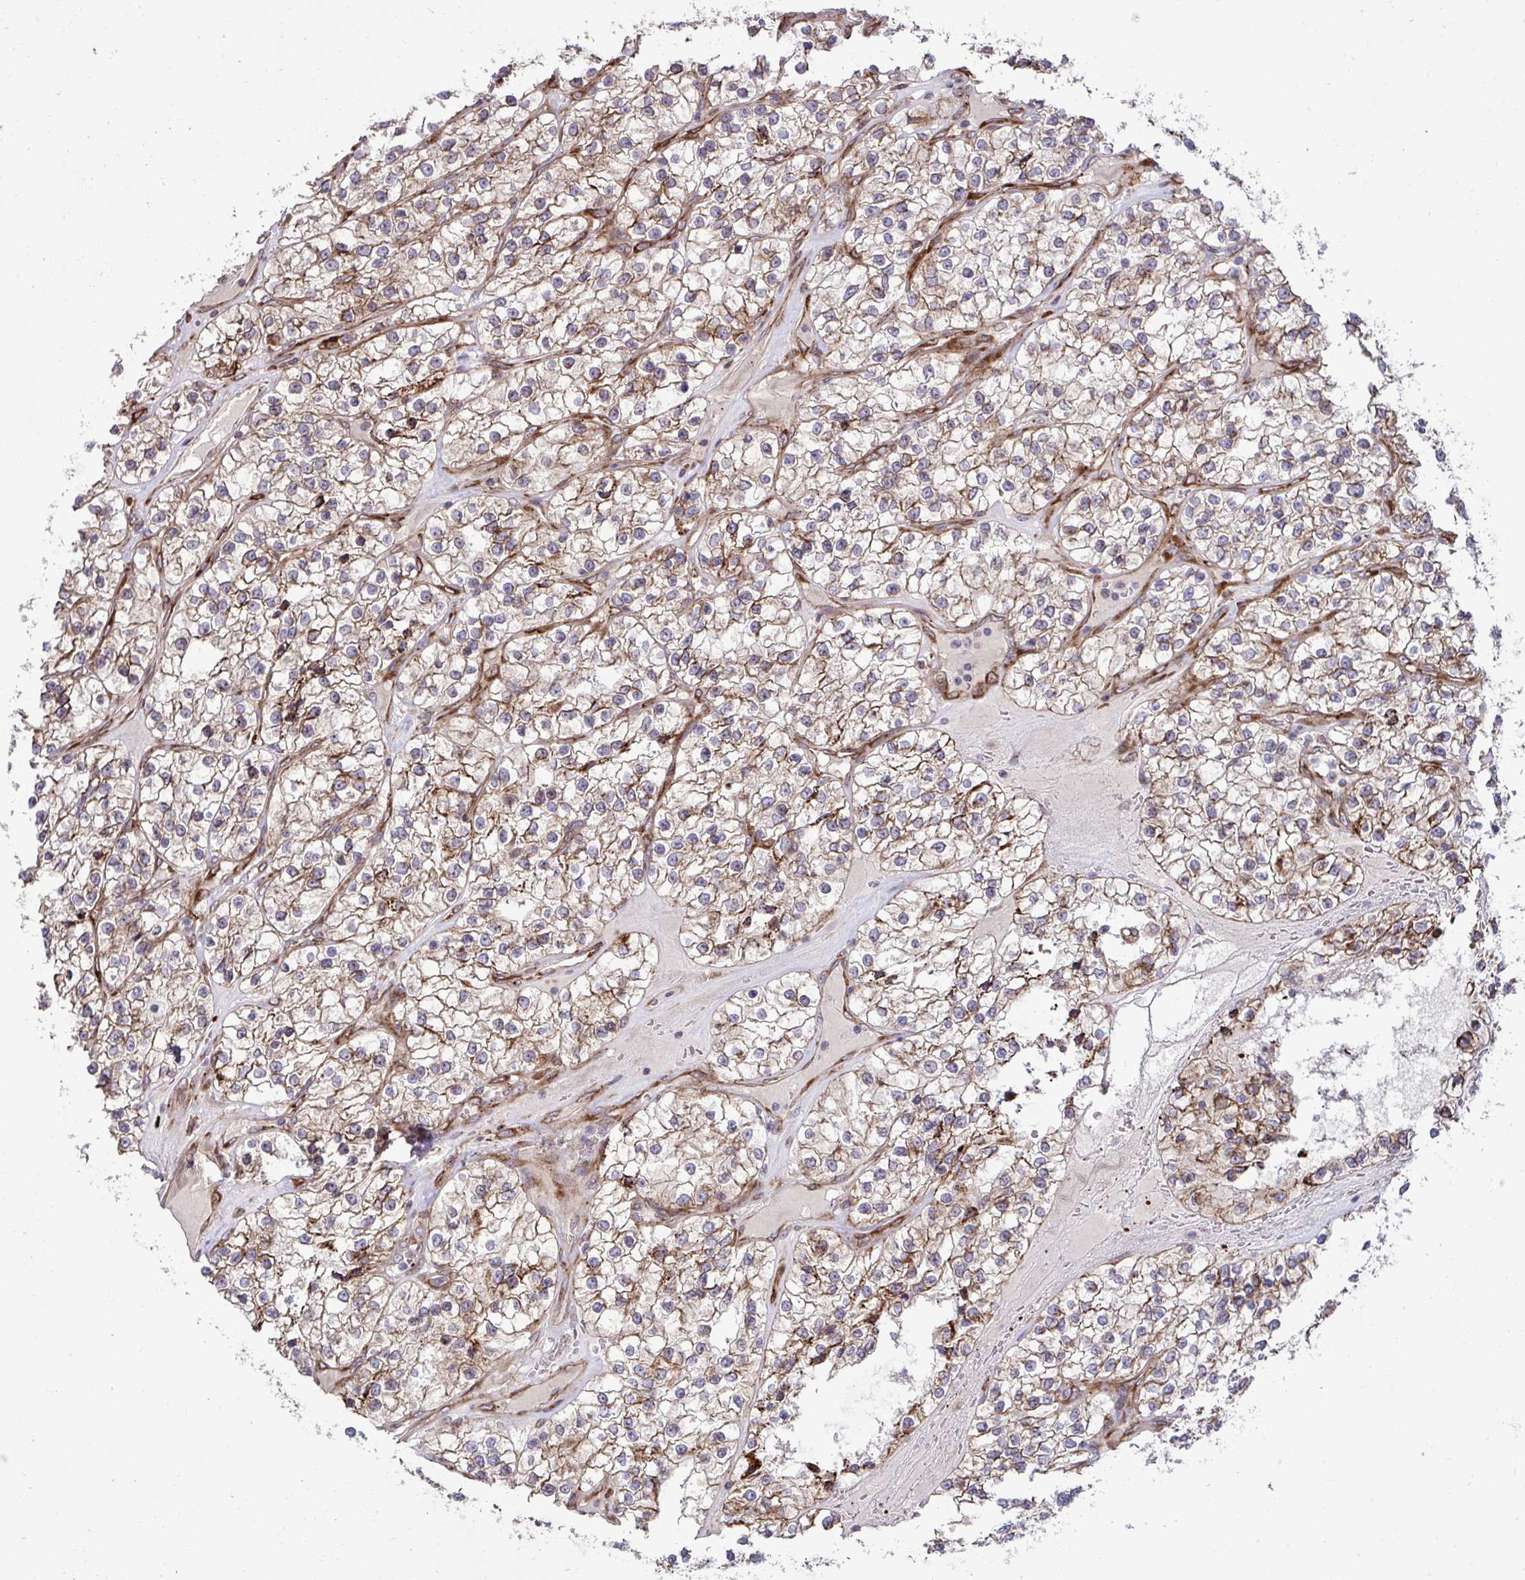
{"staining": {"intensity": "weak", "quantity": ">75%", "location": "cytoplasmic/membranous"}, "tissue": "renal cancer", "cell_type": "Tumor cells", "image_type": "cancer", "snomed": [{"axis": "morphology", "description": "Adenocarcinoma, NOS"}, {"axis": "topography", "description": "Kidney"}], "caption": "Immunohistochemical staining of human adenocarcinoma (renal) exhibits low levels of weak cytoplasmic/membranous protein expression in approximately >75% of tumor cells. The protein is shown in brown color, while the nuclei are stained blue.", "gene": "LIMS1", "patient": {"sex": "female", "age": 57}}